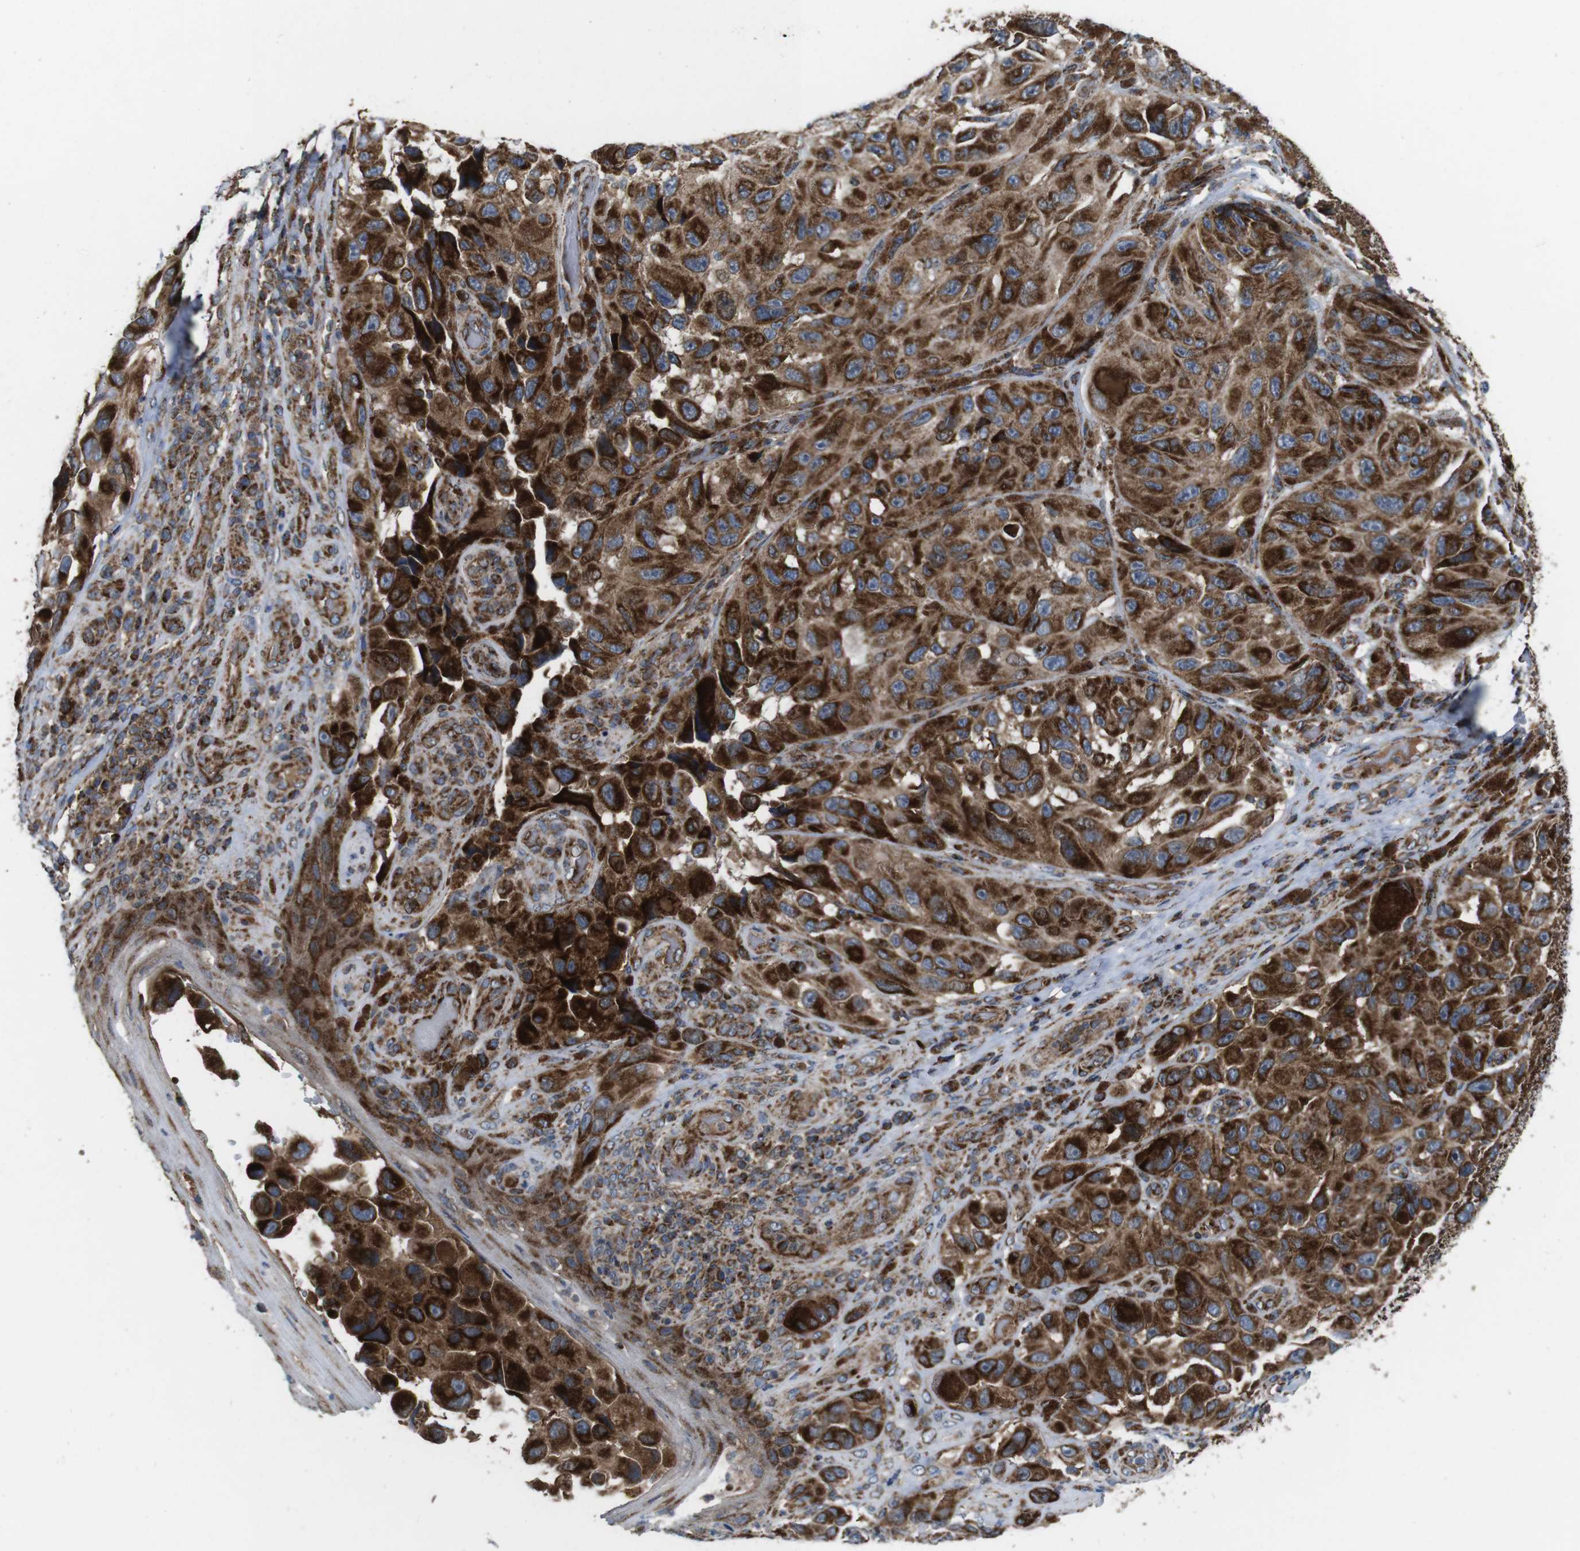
{"staining": {"intensity": "moderate", "quantity": ">75%", "location": "cytoplasmic/membranous"}, "tissue": "melanoma", "cell_type": "Tumor cells", "image_type": "cancer", "snomed": [{"axis": "morphology", "description": "Malignant melanoma, NOS"}, {"axis": "topography", "description": "Skin"}], "caption": "Protein expression by immunohistochemistry (IHC) reveals moderate cytoplasmic/membranous expression in about >75% of tumor cells in malignant melanoma. (brown staining indicates protein expression, while blue staining denotes nuclei).", "gene": "HK1", "patient": {"sex": "female", "age": 73}}